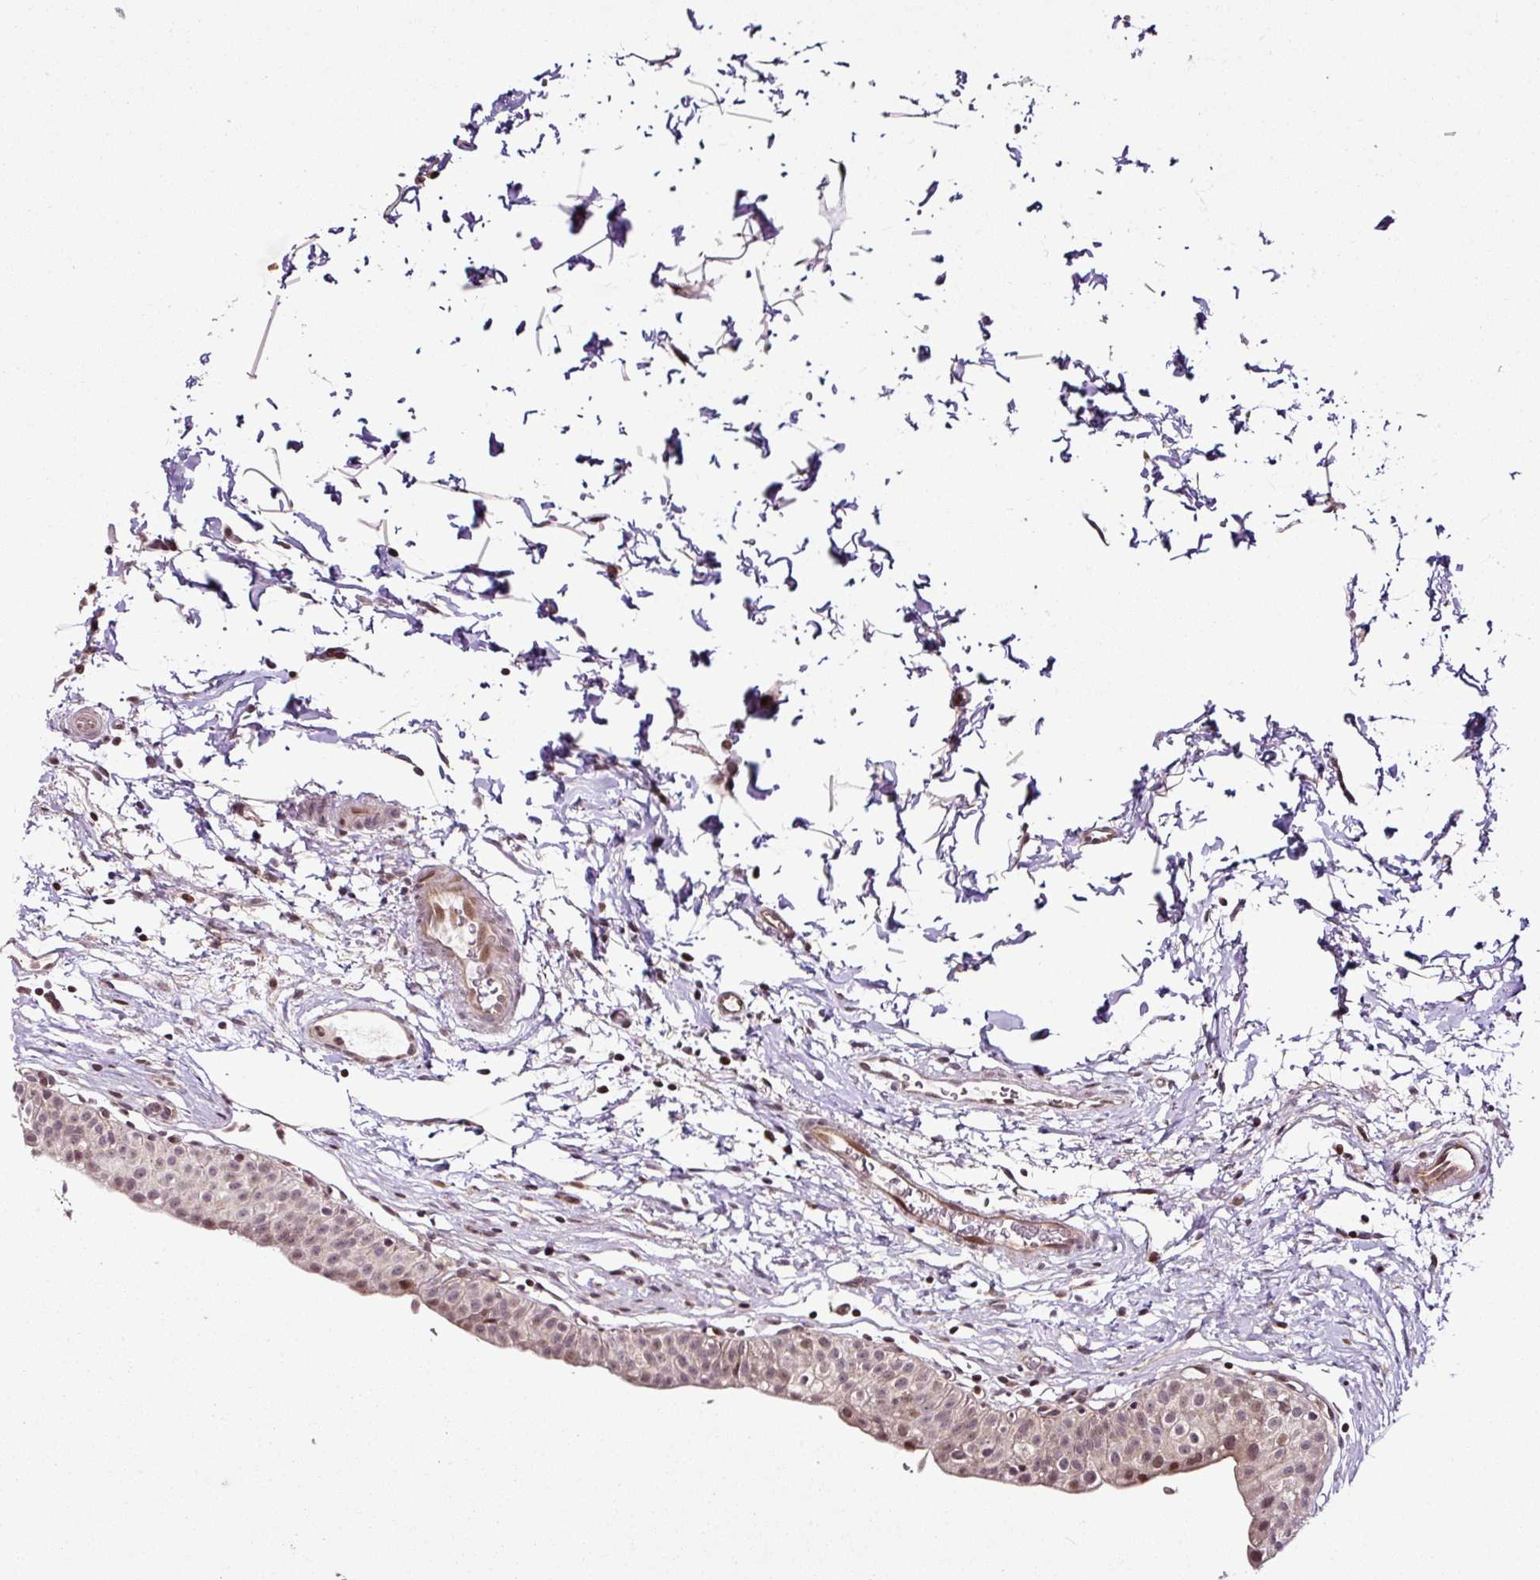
{"staining": {"intensity": "moderate", "quantity": "<25%", "location": "nuclear"}, "tissue": "urinary bladder", "cell_type": "Urothelial cells", "image_type": "normal", "snomed": [{"axis": "morphology", "description": "Normal tissue, NOS"}, {"axis": "topography", "description": "Urinary bladder"}, {"axis": "topography", "description": "Peripheral nerve tissue"}], "caption": "Immunohistochemistry image of unremarkable urinary bladder: urinary bladder stained using IHC reveals low levels of moderate protein expression localized specifically in the nuclear of urothelial cells, appearing as a nuclear brown color.", "gene": "COPRS", "patient": {"sex": "male", "age": 55}}